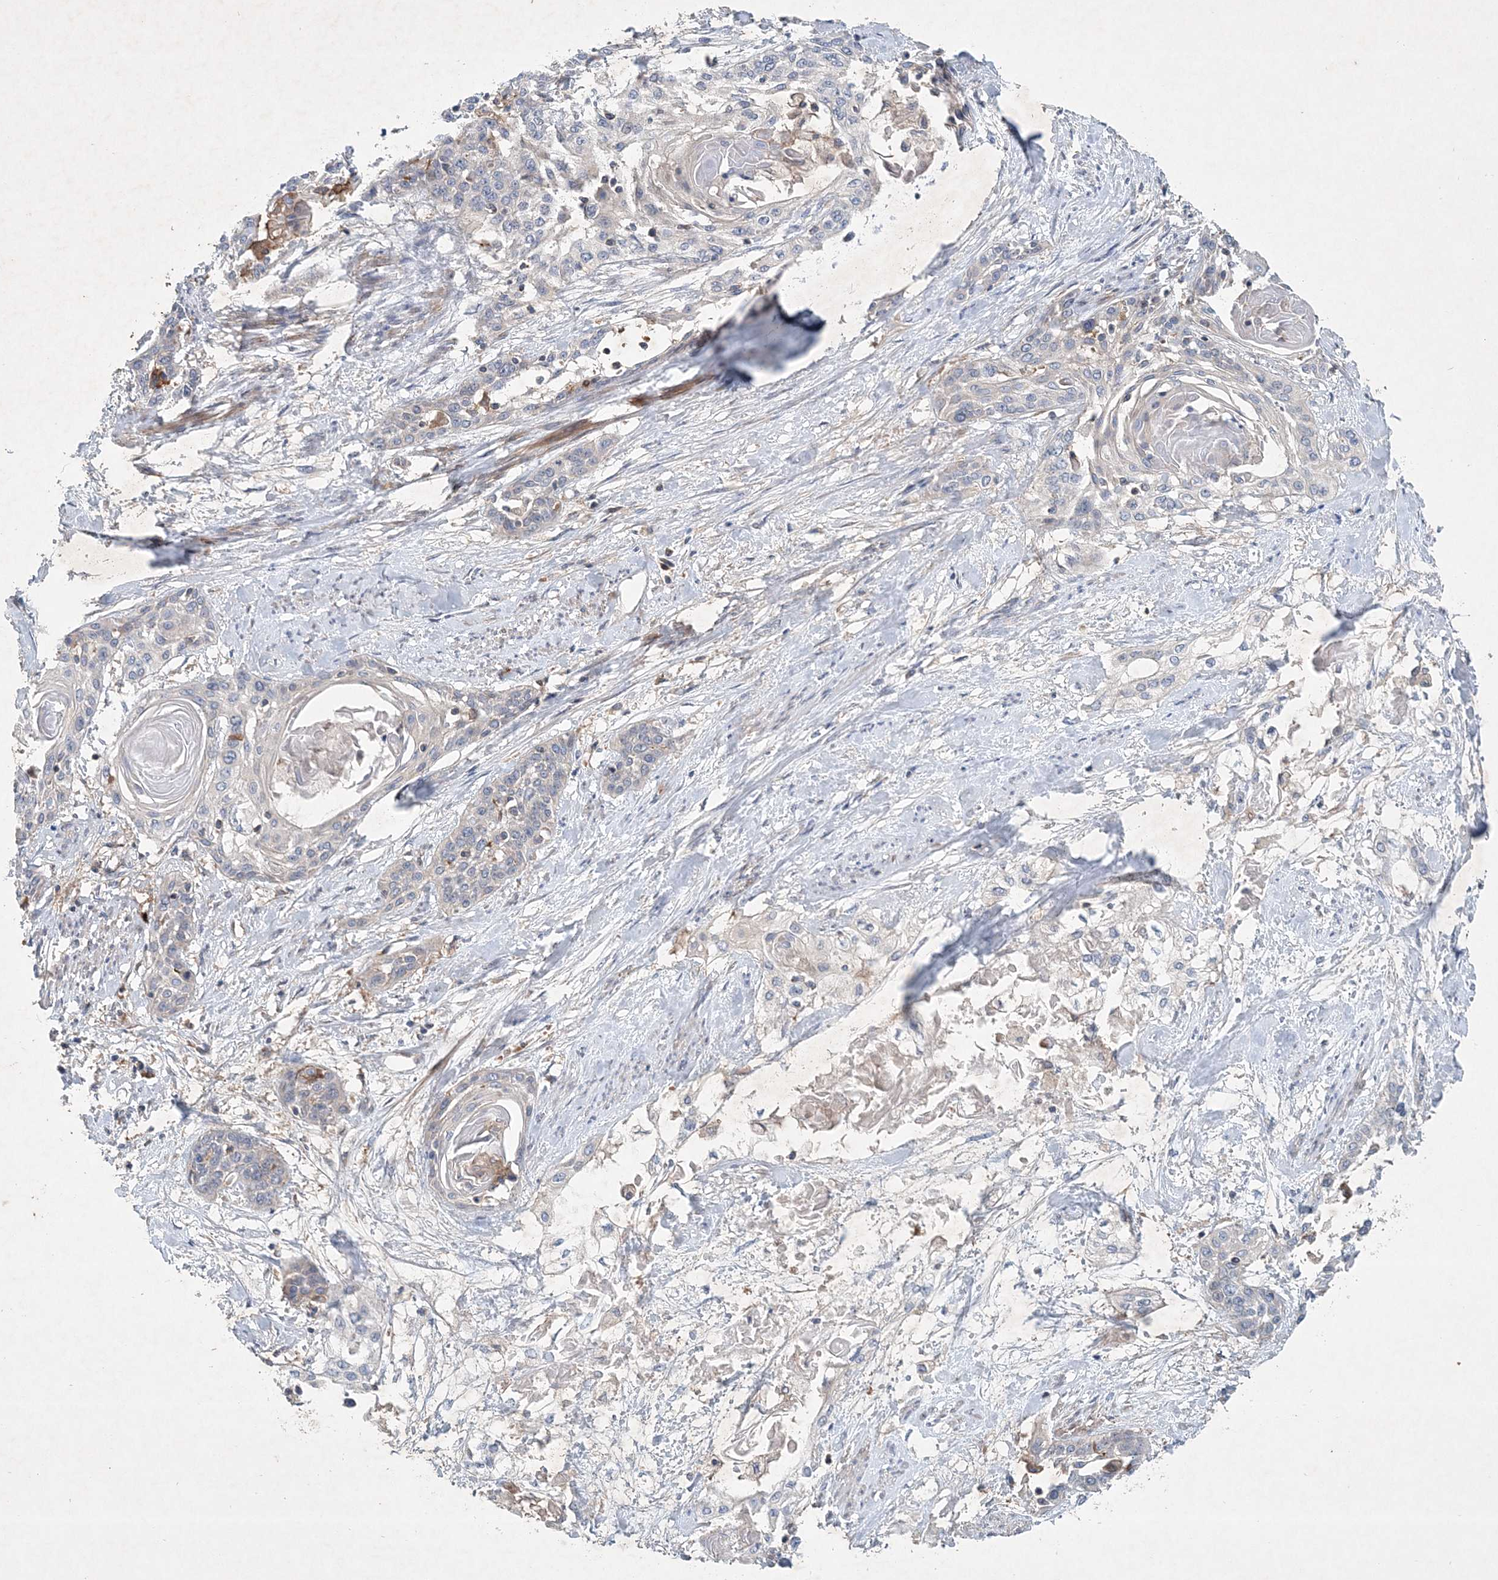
{"staining": {"intensity": "negative", "quantity": "none", "location": "none"}, "tissue": "cervical cancer", "cell_type": "Tumor cells", "image_type": "cancer", "snomed": [{"axis": "morphology", "description": "Squamous cell carcinoma, NOS"}, {"axis": "topography", "description": "Cervix"}], "caption": "High magnification brightfield microscopy of cervical squamous cell carcinoma stained with DAB (brown) and counterstained with hematoxylin (blue): tumor cells show no significant staining.", "gene": "P2RY10", "patient": {"sex": "female", "age": 57}}